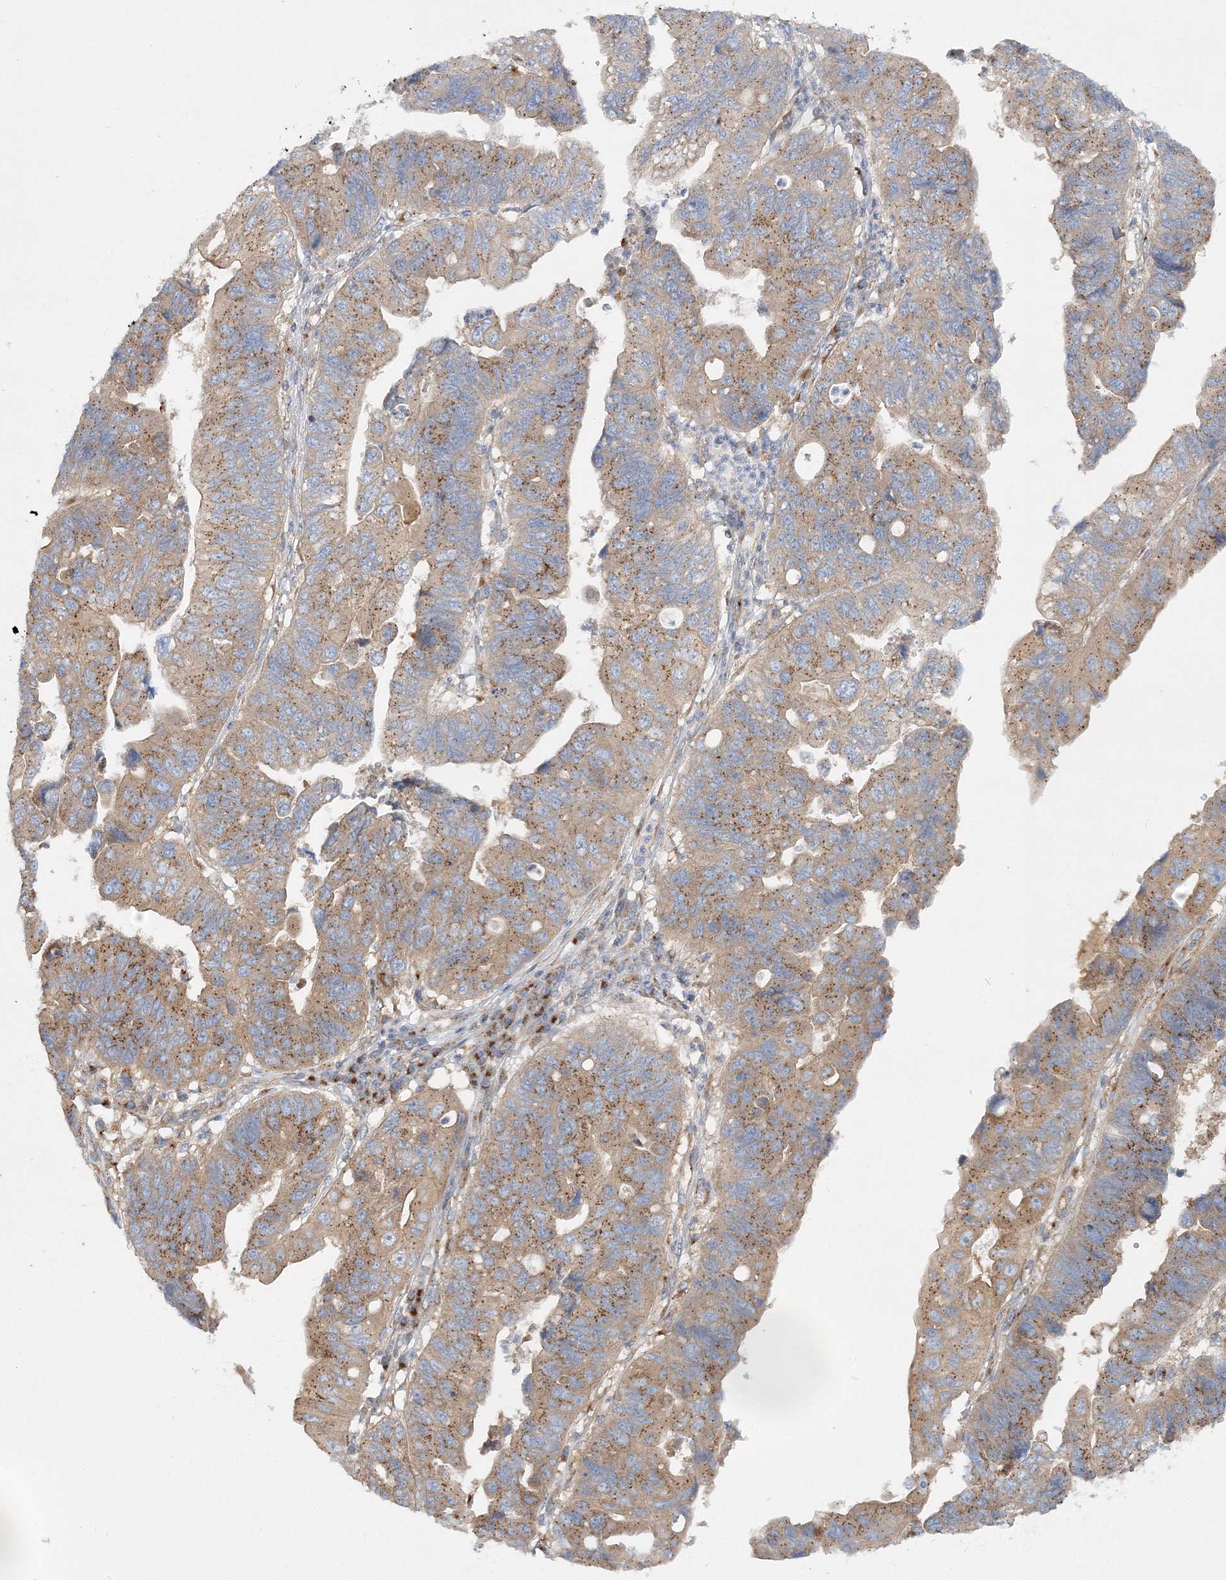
{"staining": {"intensity": "moderate", "quantity": ">75%", "location": "cytoplasmic/membranous"}, "tissue": "stomach cancer", "cell_type": "Tumor cells", "image_type": "cancer", "snomed": [{"axis": "morphology", "description": "Adenocarcinoma, NOS"}, {"axis": "topography", "description": "Stomach"}], "caption": "The image demonstrates a brown stain indicating the presence of a protein in the cytoplasmic/membranous of tumor cells in stomach cancer (adenocarcinoma).", "gene": "SEC23IP", "patient": {"sex": "male", "age": 59}}